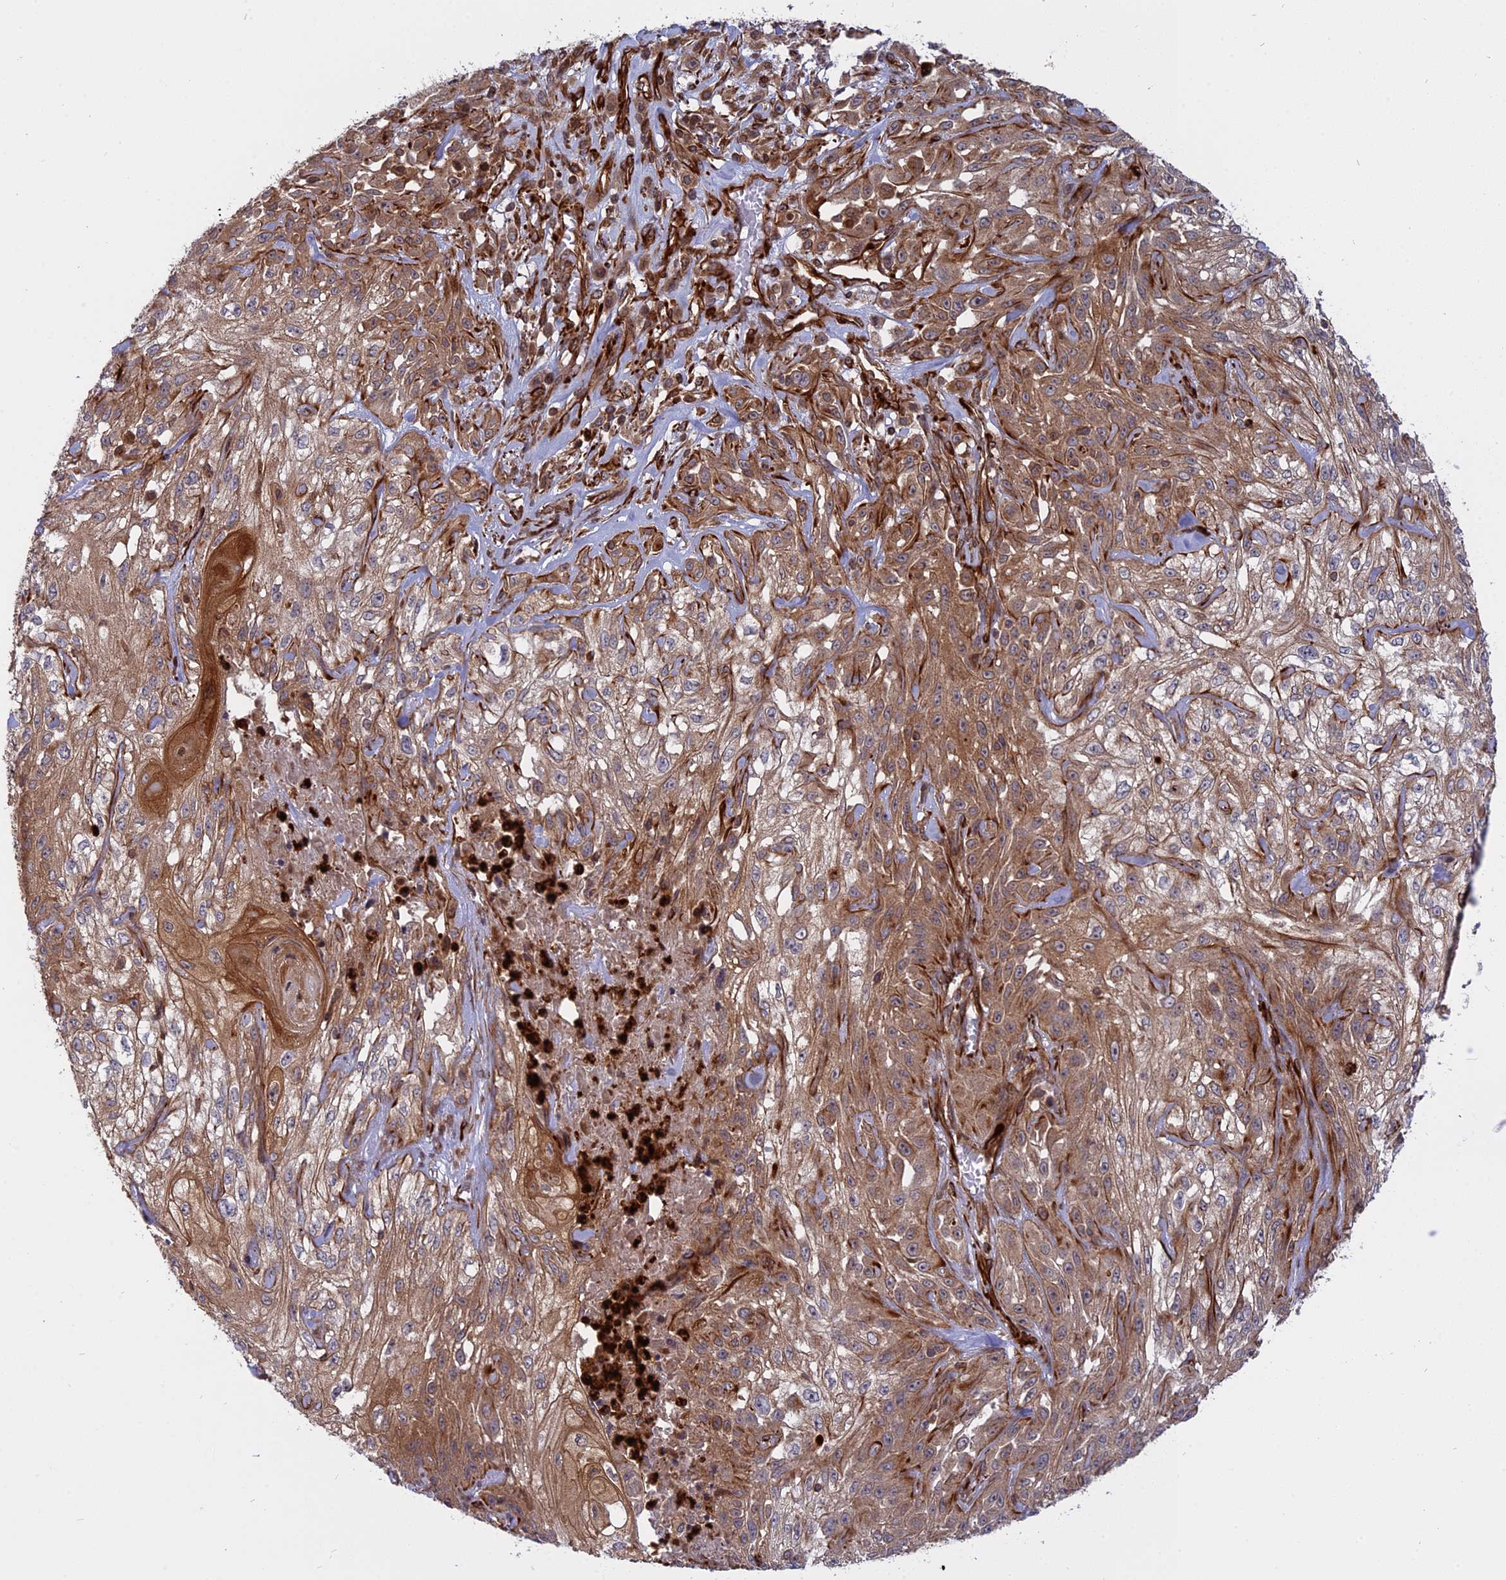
{"staining": {"intensity": "moderate", "quantity": "25%-75%", "location": "cytoplasmic/membranous"}, "tissue": "skin cancer", "cell_type": "Tumor cells", "image_type": "cancer", "snomed": [{"axis": "morphology", "description": "Squamous cell carcinoma, NOS"}, {"axis": "morphology", "description": "Squamous cell carcinoma, metastatic, NOS"}, {"axis": "topography", "description": "Skin"}, {"axis": "topography", "description": "Lymph node"}], "caption": "Brown immunohistochemical staining in skin squamous cell carcinoma demonstrates moderate cytoplasmic/membranous staining in about 25%-75% of tumor cells.", "gene": "PHLDB3", "patient": {"sex": "male", "age": 75}}